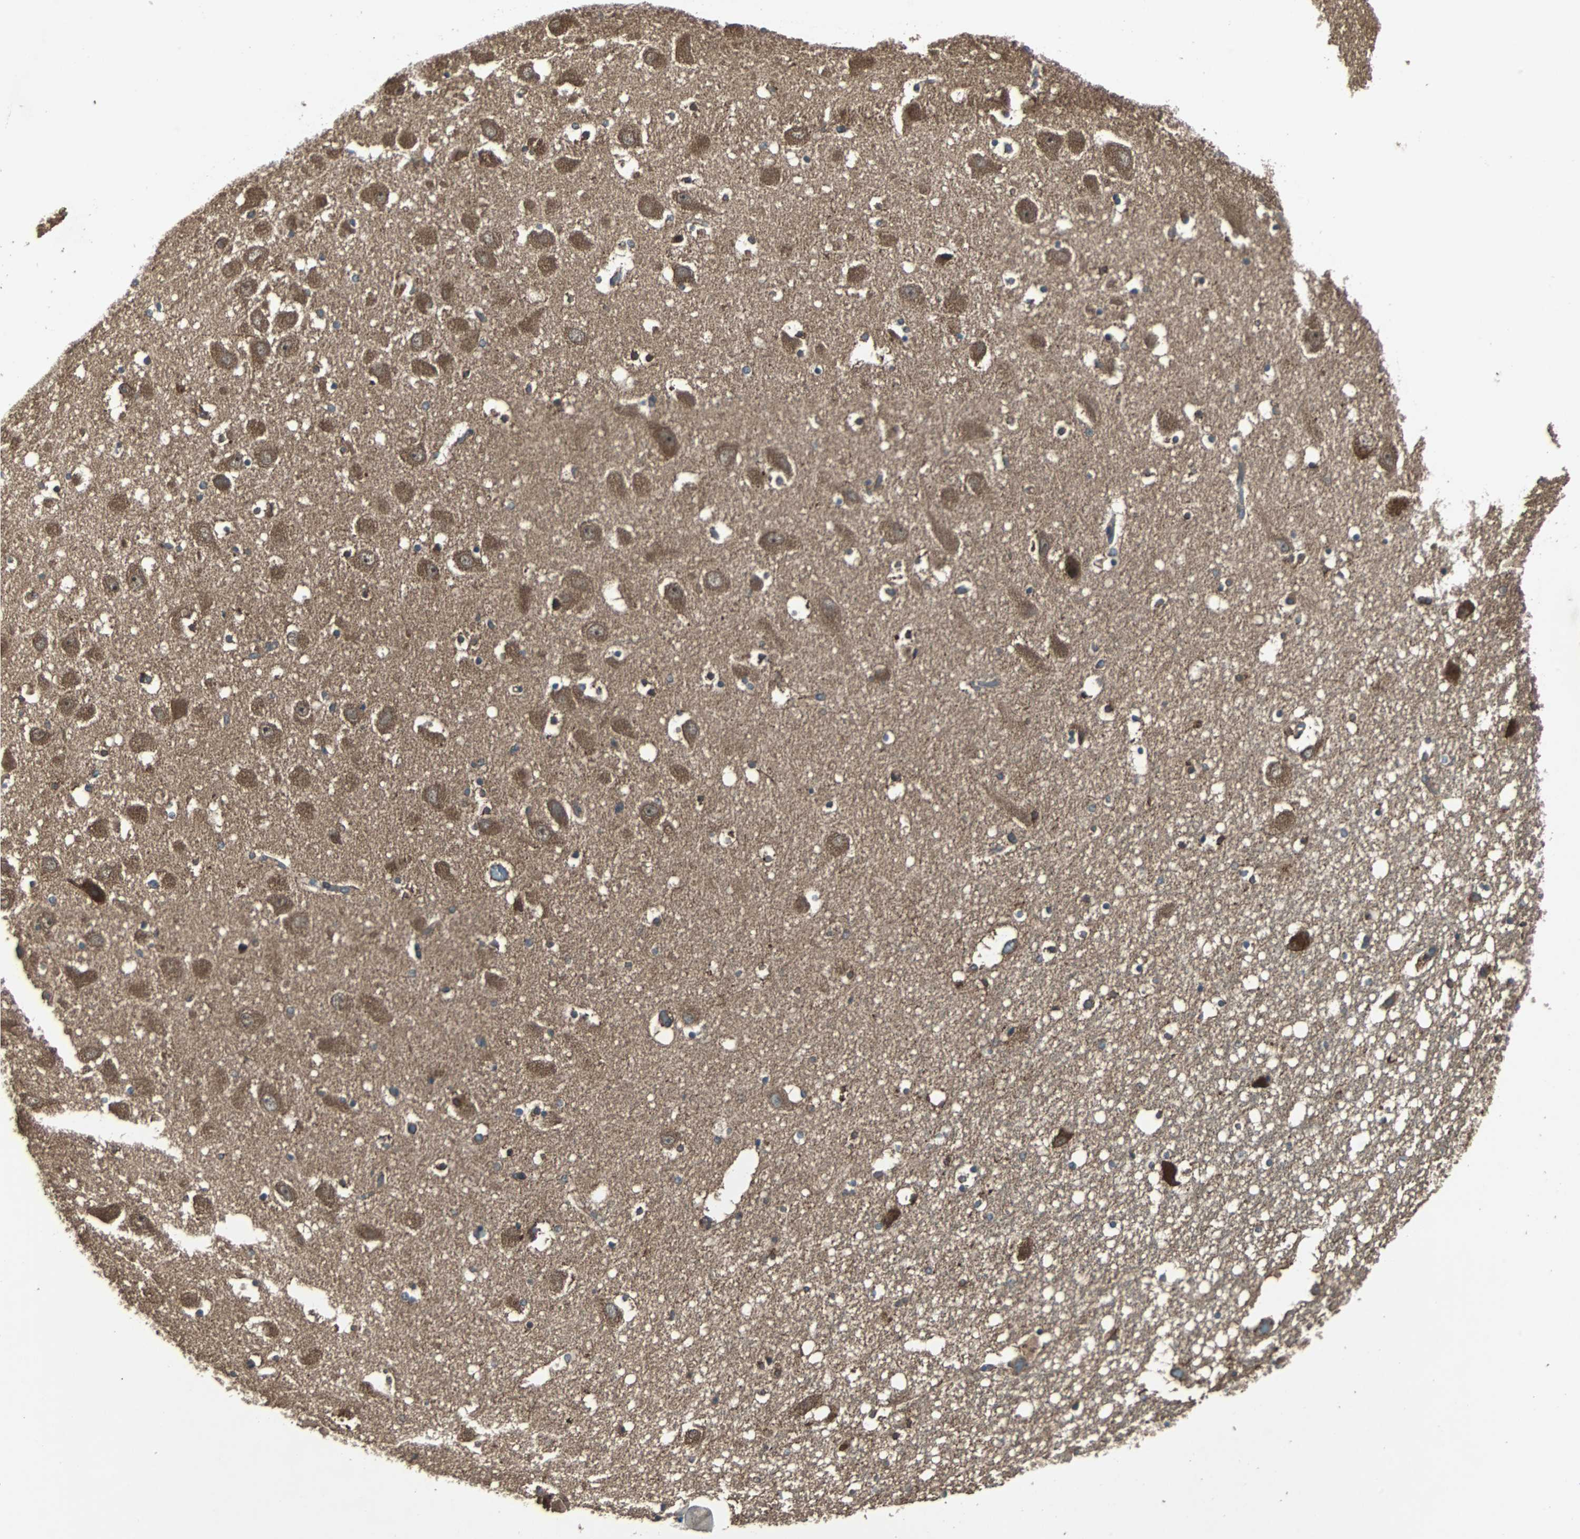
{"staining": {"intensity": "moderate", "quantity": "25%-75%", "location": "cytoplasmic/membranous"}, "tissue": "hippocampus", "cell_type": "Glial cells", "image_type": "normal", "snomed": [{"axis": "morphology", "description": "Normal tissue, NOS"}, {"axis": "topography", "description": "Hippocampus"}], "caption": "The immunohistochemical stain highlights moderate cytoplasmic/membranous staining in glial cells of normal hippocampus.", "gene": "RAB7A", "patient": {"sex": "male", "age": 45}}